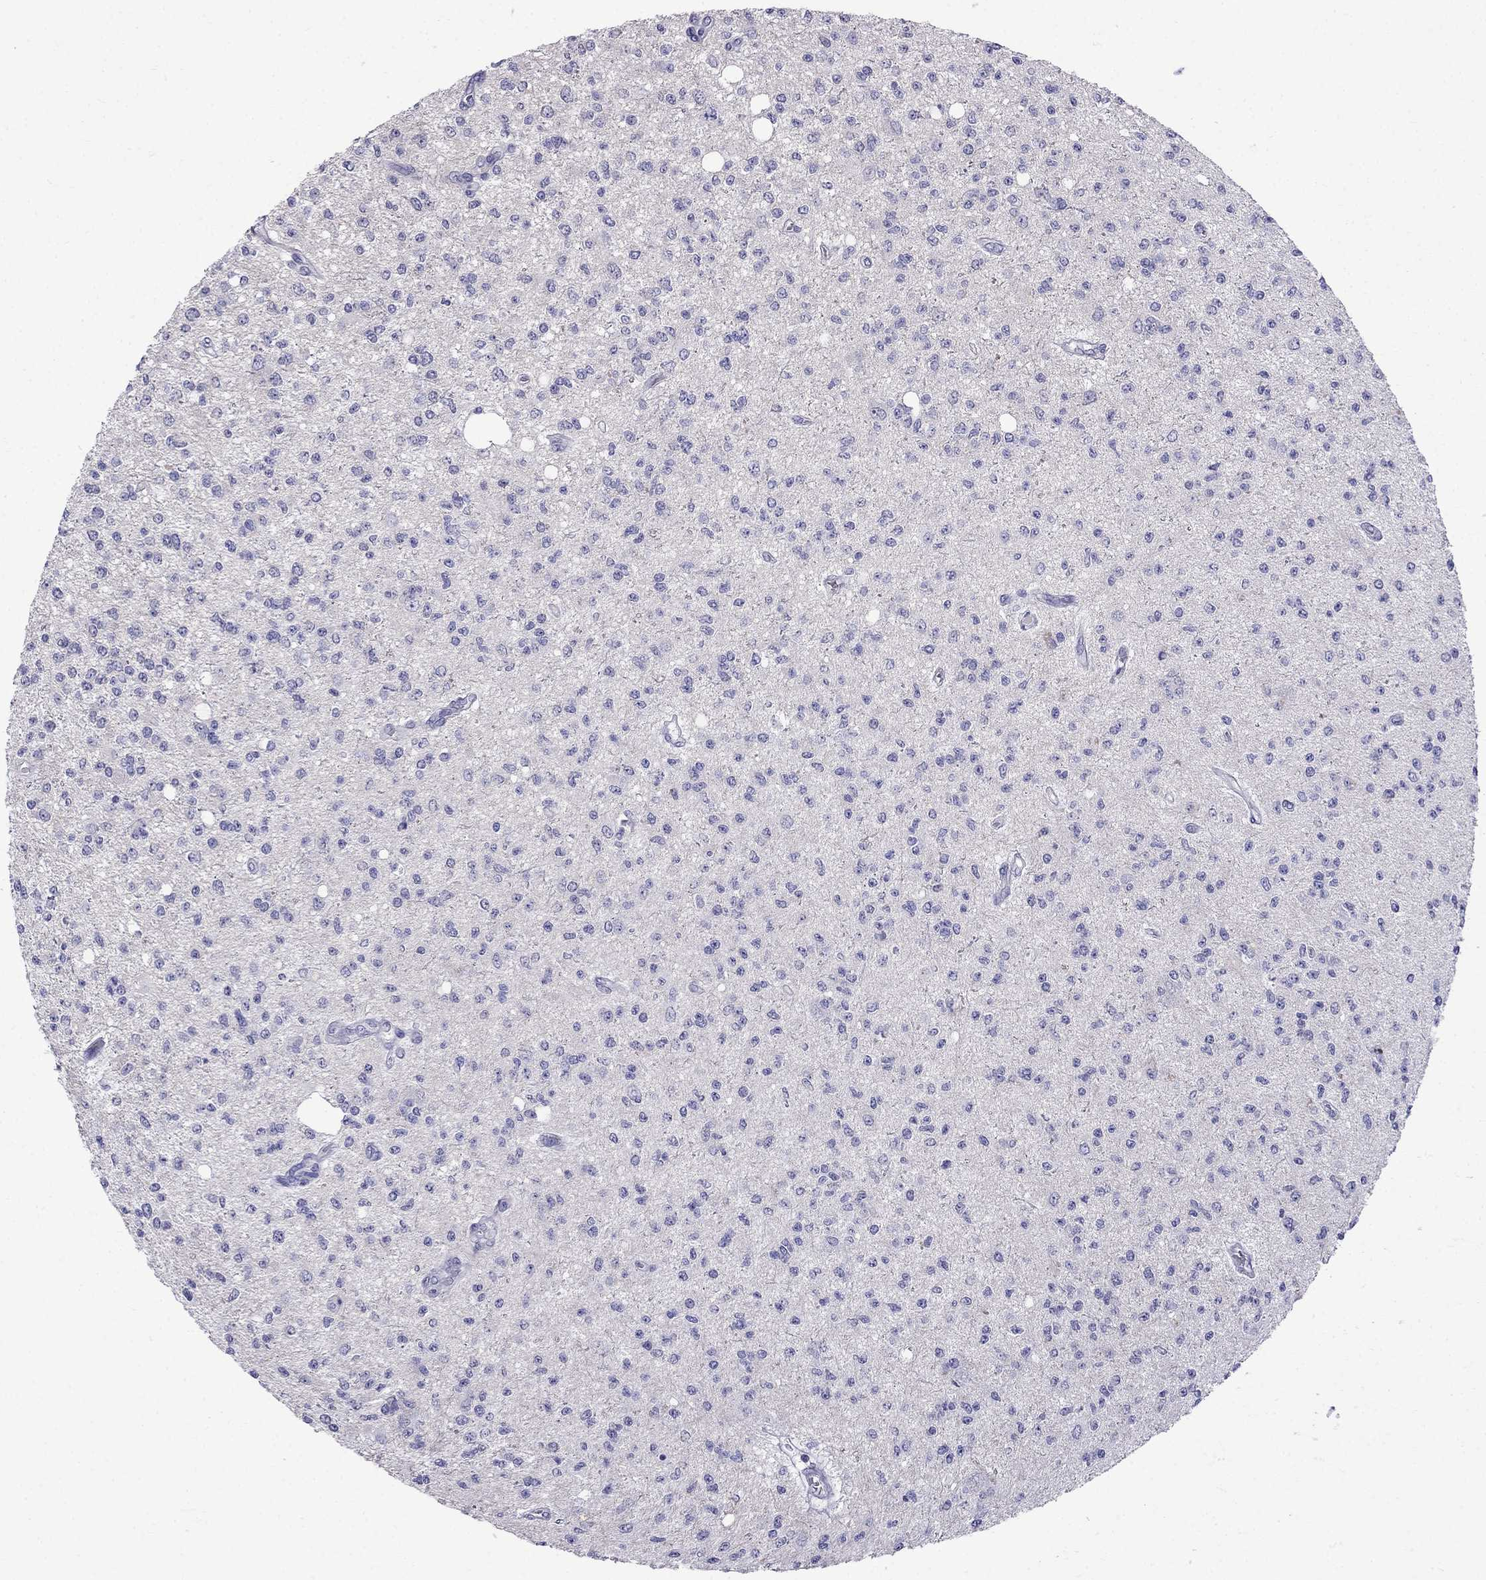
{"staining": {"intensity": "negative", "quantity": "none", "location": "none"}, "tissue": "glioma", "cell_type": "Tumor cells", "image_type": "cancer", "snomed": [{"axis": "morphology", "description": "Glioma, malignant, Low grade"}, {"axis": "topography", "description": "Brain"}], "caption": "High magnification brightfield microscopy of low-grade glioma (malignant) stained with DAB (3,3'-diaminobenzidine) (brown) and counterstained with hematoxylin (blue): tumor cells show no significant positivity.", "gene": "PATE1", "patient": {"sex": "male", "age": 67}}